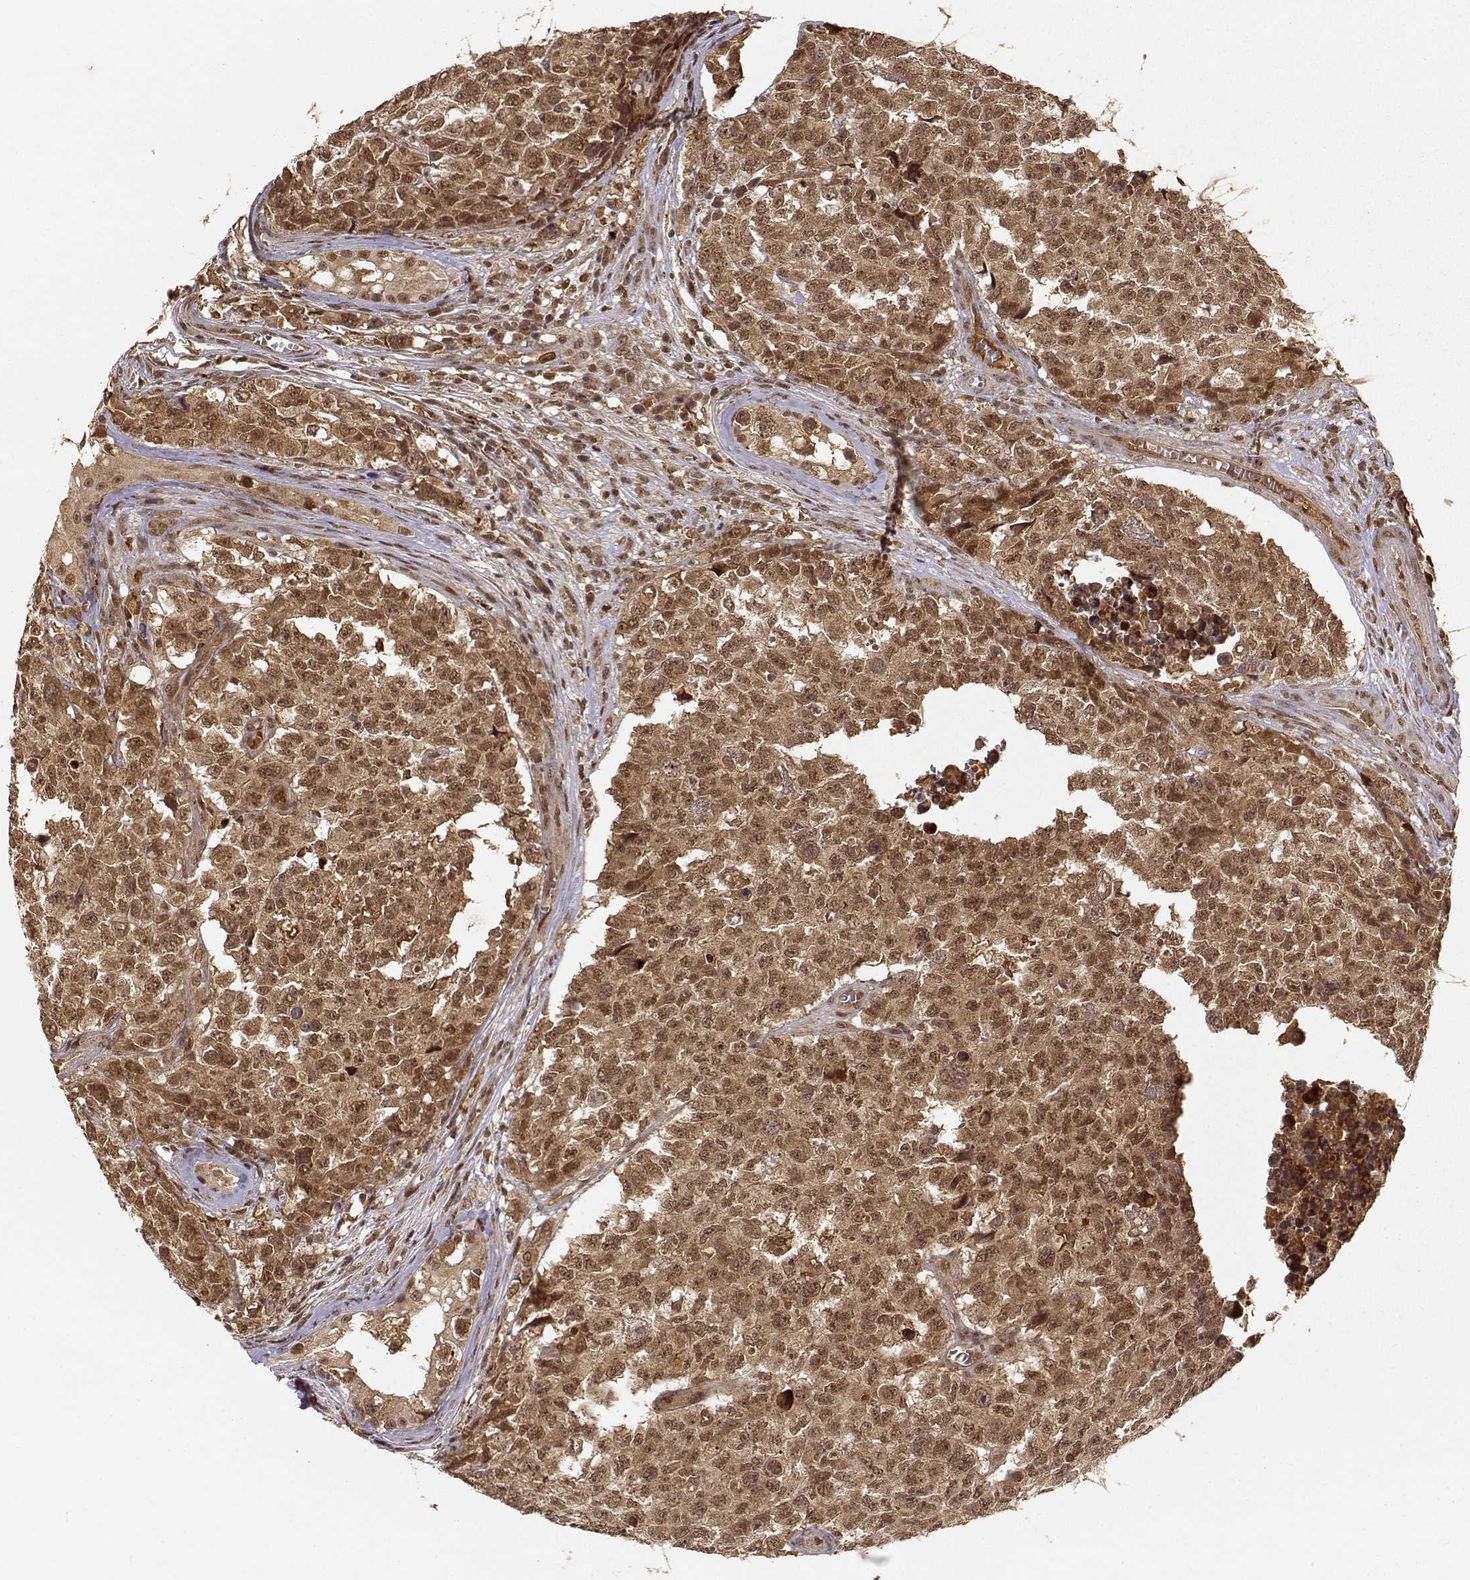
{"staining": {"intensity": "strong", "quantity": ">75%", "location": "cytoplasmic/membranous,nuclear"}, "tissue": "testis cancer", "cell_type": "Tumor cells", "image_type": "cancer", "snomed": [{"axis": "morphology", "description": "Carcinoma, Embryonal, NOS"}, {"axis": "topography", "description": "Testis"}], "caption": "Immunohistochemical staining of human embryonal carcinoma (testis) reveals high levels of strong cytoplasmic/membranous and nuclear protein expression in approximately >75% of tumor cells.", "gene": "MAEA", "patient": {"sex": "male", "age": 23}}